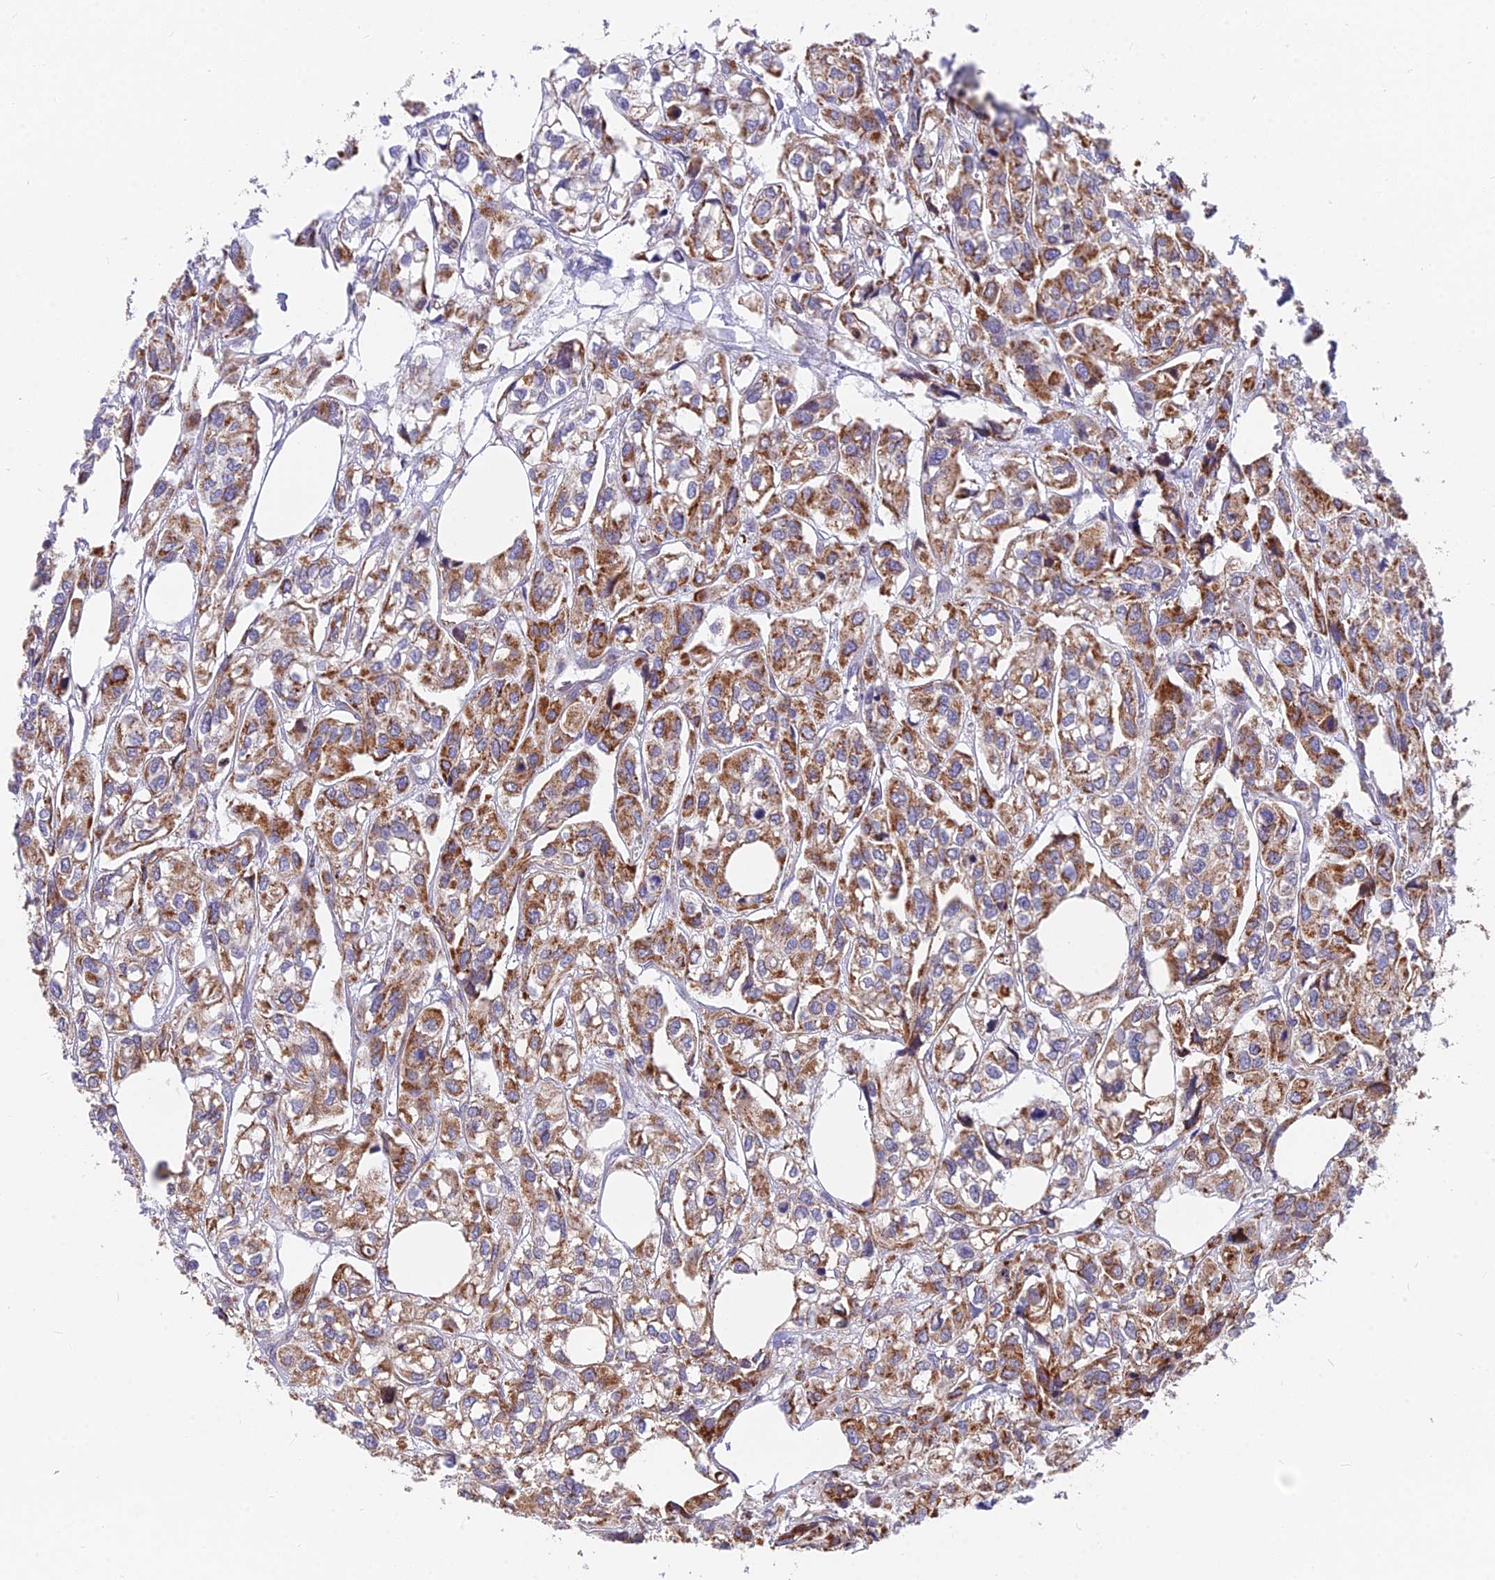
{"staining": {"intensity": "moderate", "quantity": ">75%", "location": "cytoplasmic/membranous"}, "tissue": "urothelial cancer", "cell_type": "Tumor cells", "image_type": "cancer", "snomed": [{"axis": "morphology", "description": "Urothelial carcinoma, High grade"}, {"axis": "topography", "description": "Urinary bladder"}], "caption": "High-grade urothelial carcinoma stained for a protein (brown) shows moderate cytoplasmic/membranous positive staining in approximately >75% of tumor cells.", "gene": "TBC1D20", "patient": {"sex": "male", "age": 67}}